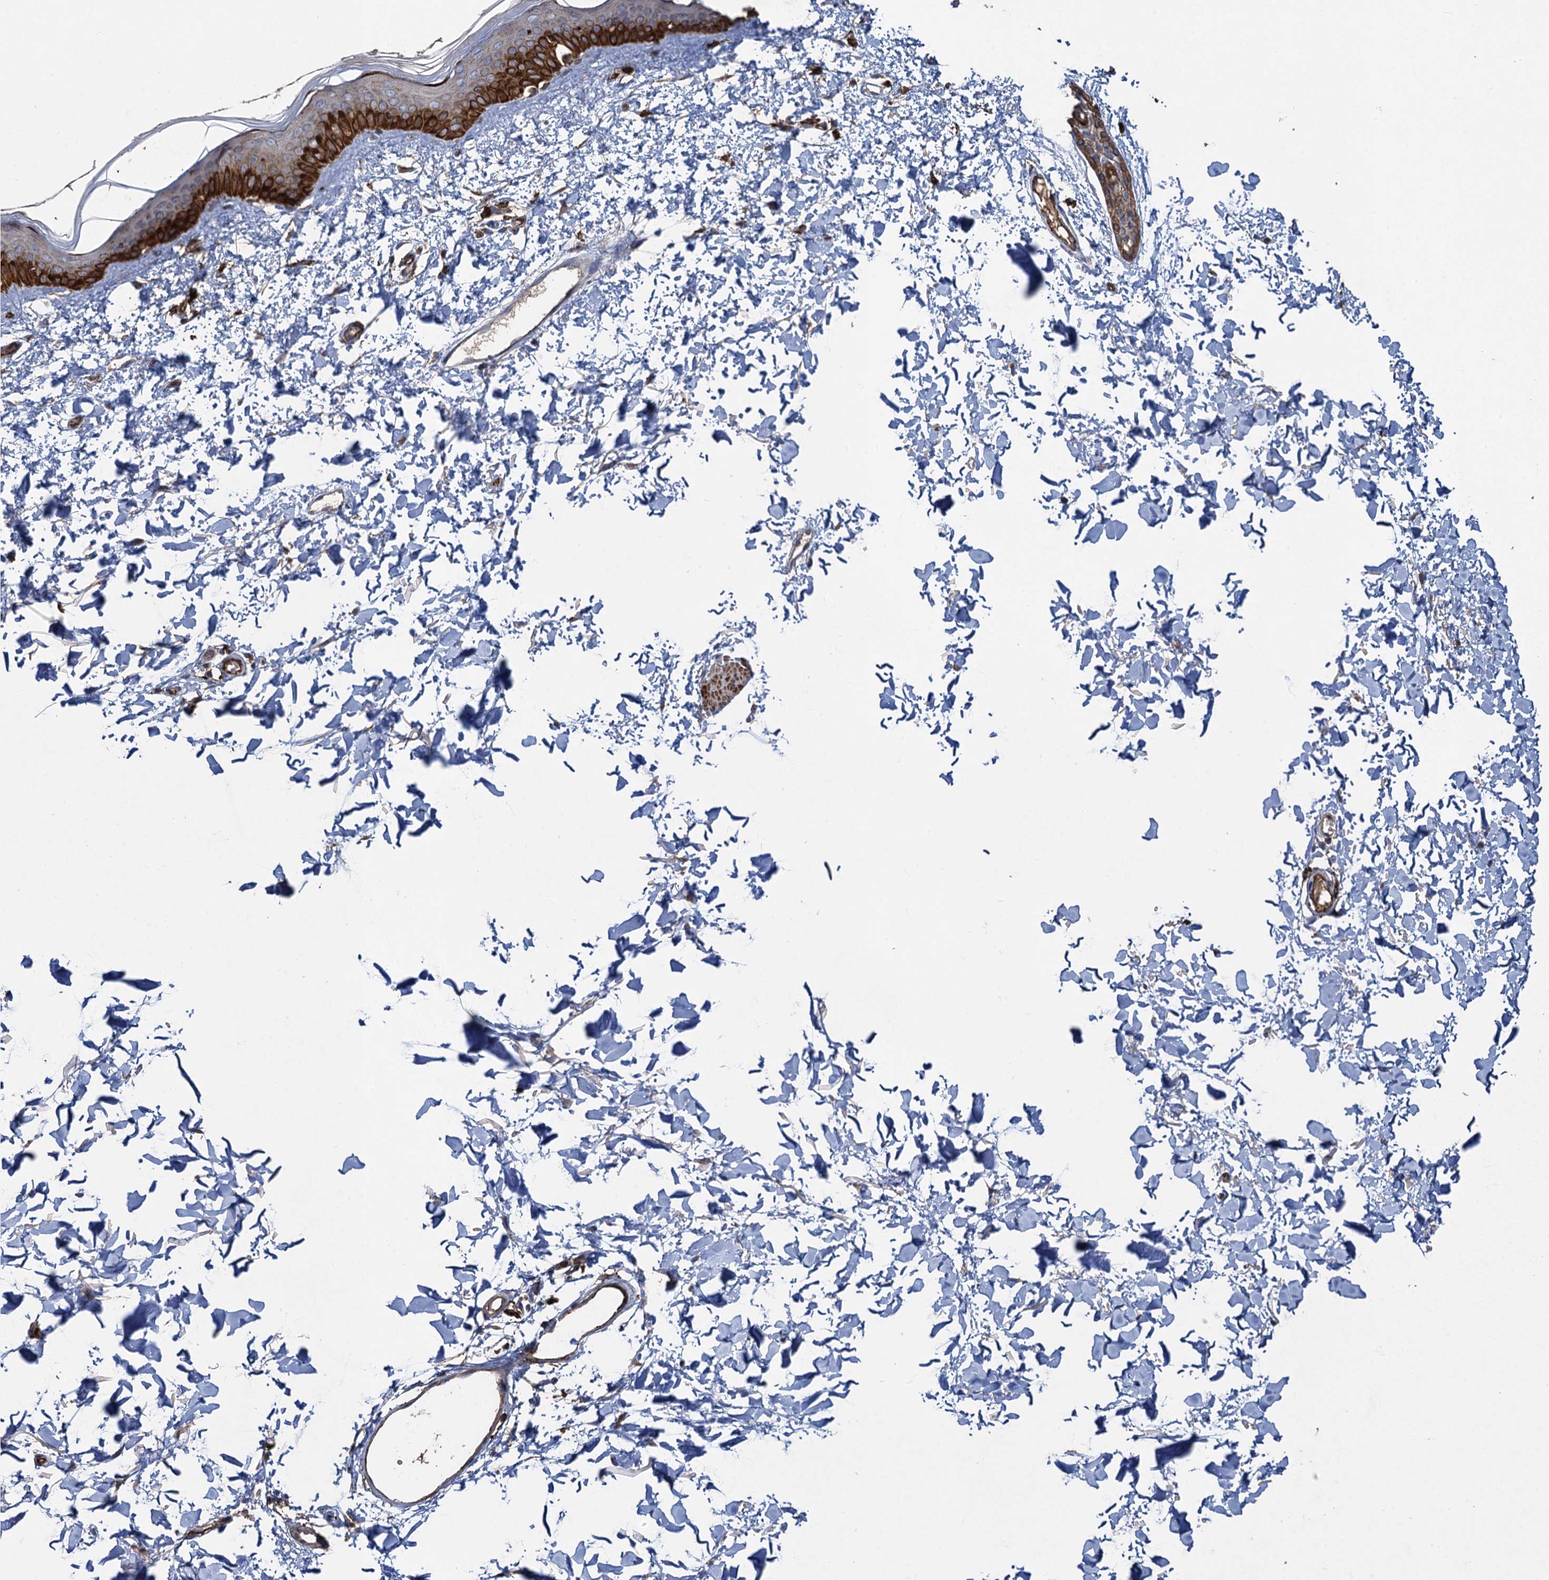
{"staining": {"intensity": "negative", "quantity": "none", "location": "none"}, "tissue": "skin", "cell_type": "Fibroblasts", "image_type": "normal", "snomed": [{"axis": "morphology", "description": "Normal tissue, NOS"}, {"axis": "topography", "description": "Skin"}], "caption": "This photomicrograph is of unremarkable skin stained with immunohistochemistry to label a protein in brown with the nuclei are counter-stained blue. There is no expression in fibroblasts. The staining is performed using DAB brown chromogen with nuclei counter-stained in using hematoxylin.", "gene": "TXNDC11", "patient": {"sex": "female", "age": 58}}